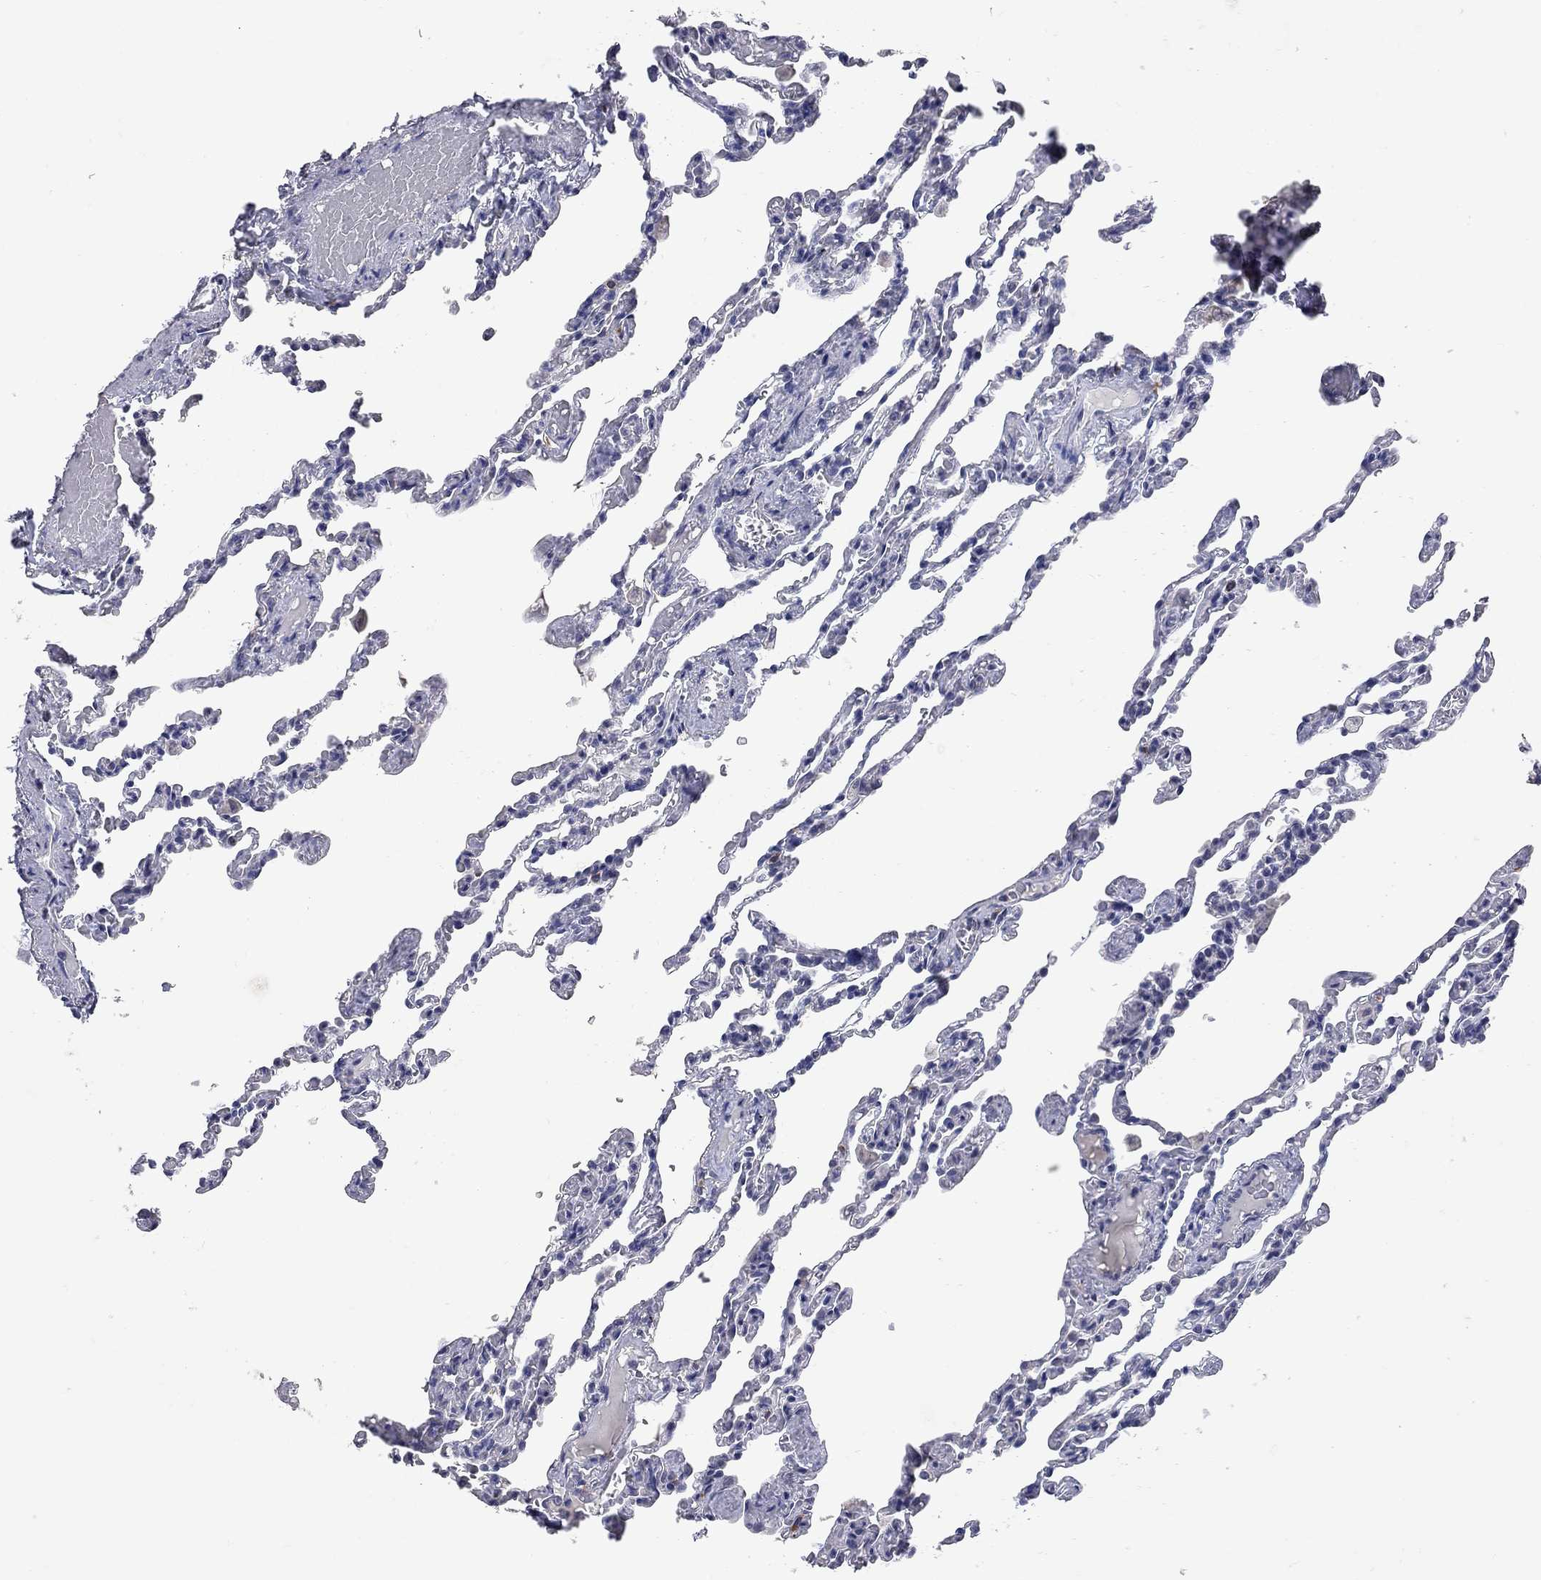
{"staining": {"intensity": "negative", "quantity": "none", "location": "none"}, "tissue": "lung", "cell_type": "Alveolar cells", "image_type": "normal", "snomed": [{"axis": "morphology", "description": "Normal tissue, NOS"}, {"axis": "topography", "description": "Lung"}], "caption": "IHC micrograph of benign lung stained for a protein (brown), which demonstrates no expression in alveolar cells. (DAB immunohistochemistry (IHC) visualized using brightfield microscopy, high magnification).", "gene": "NOS2", "patient": {"sex": "female", "age": 43}}